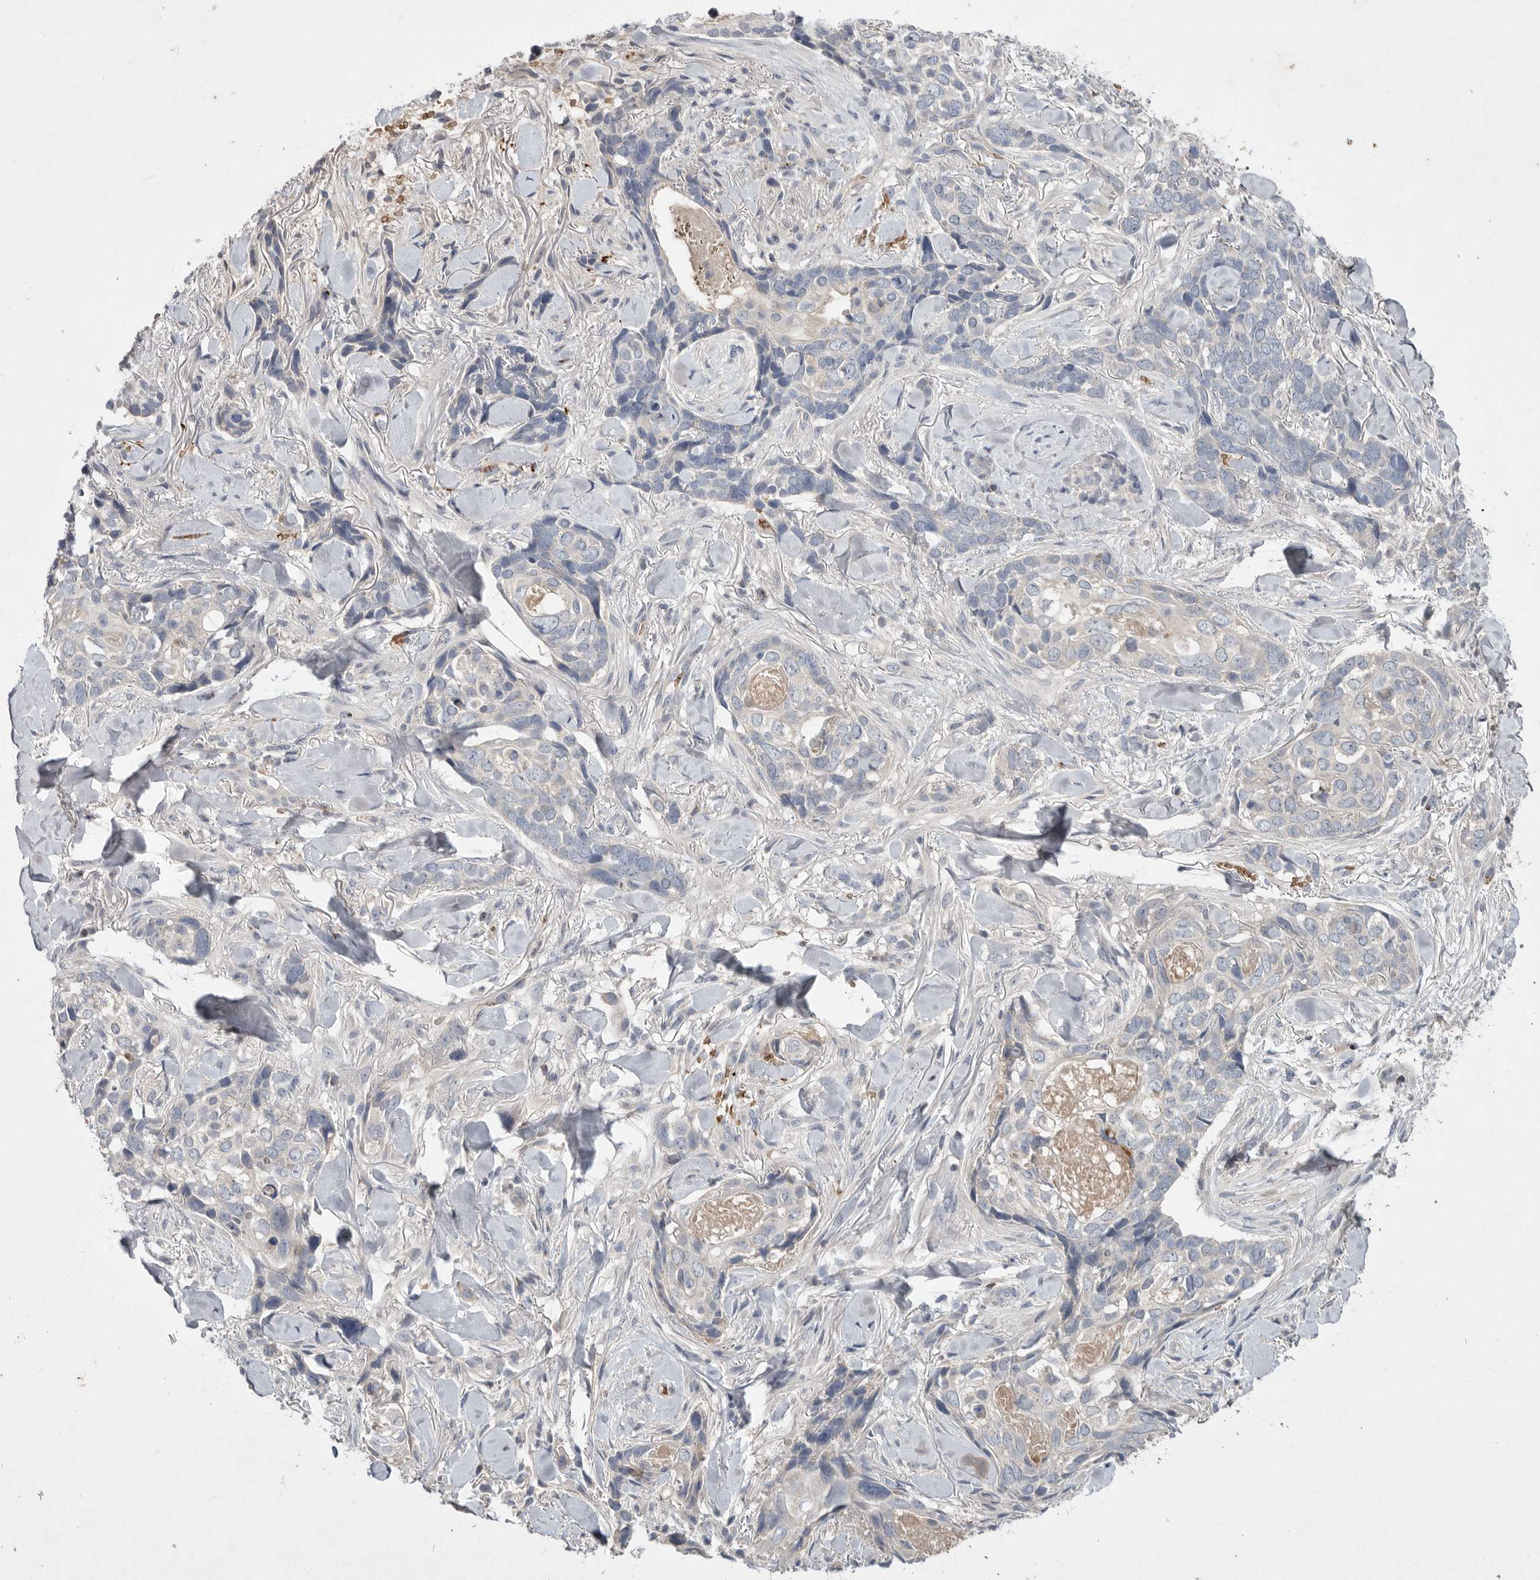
{"staining": {"intensity": "negative", "quantity": "none", "location": "none"}, "tissue": "skin cancer", "cell_type": "Tumor cells", "image_type": "cancer", "snomed": [{"axis": "morphology", "description": "Basal cell carcinoma"}, {"axis": "topography", "description": "Skin"}], "caption": "High magnification brightfield microscopy of skin cancer (basal cell carcinoma) stained with DAB (3,3'-diaminobenzidine) (brown) and counterstained with hematoxylin (blue): tumor cells show no significant expression.", "gene": "TNFSF14", "patient": {"sex": "female", "age": 82}}